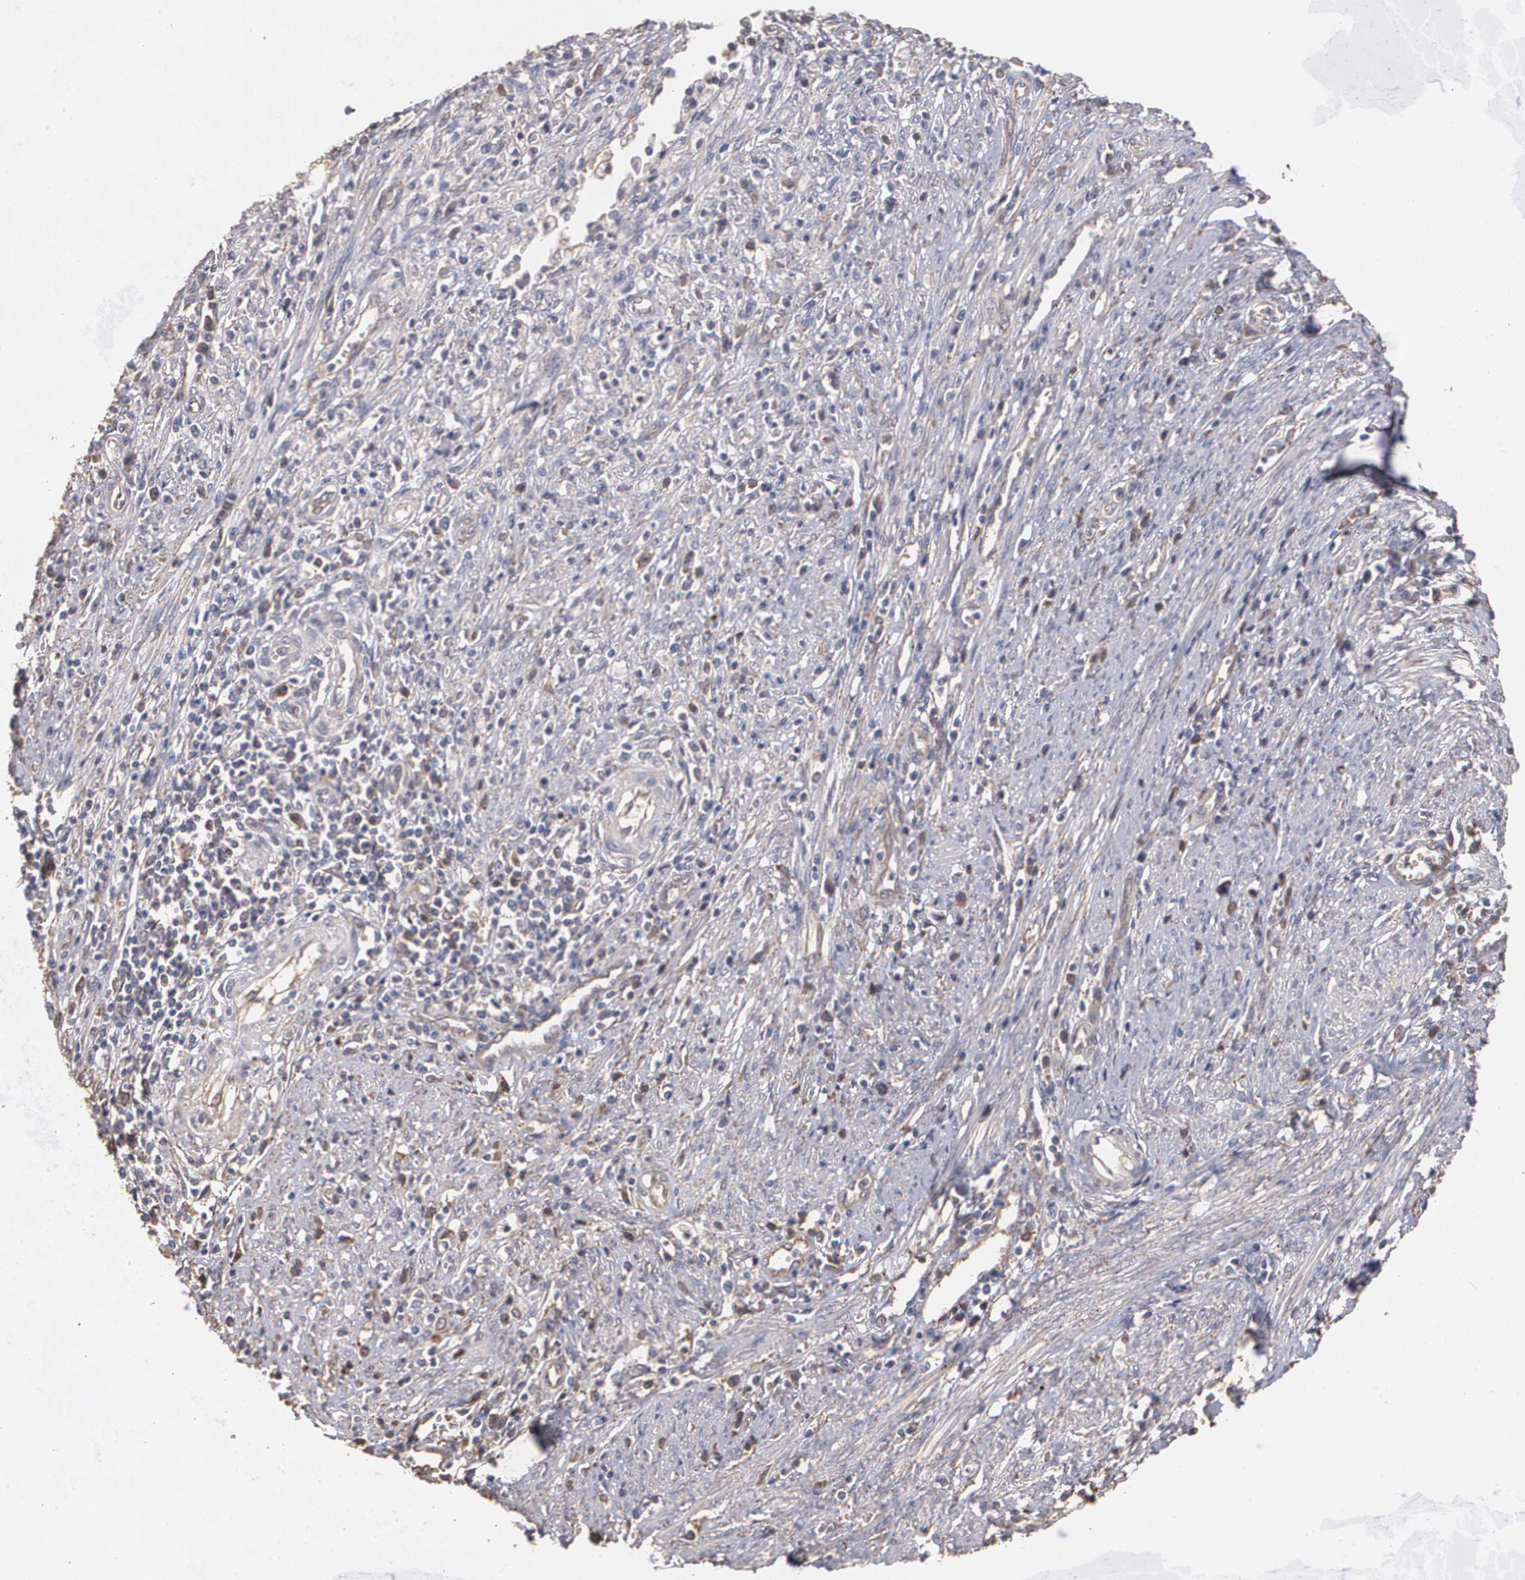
{"staining": {"intensity": "weak", "quantity": ">75%", "location": "cytoplasmic/membranous"}, "tissue": "cervical cancer", "cell_type": "Tumor cells", "image_type": "cancer", "snomed": [{"axis": "morphology", "description": "Adenocarcinoma, NOS"}, {"axis": "topography", "description": "Cervix"}], "caption": "Tumor cells reveal weak cytoplasmic/membranous positivity in about >75% of cells in adenocarcinoma (cervical).", "gene": "PON1", "patient": {"sex": "female", "age": 36}}